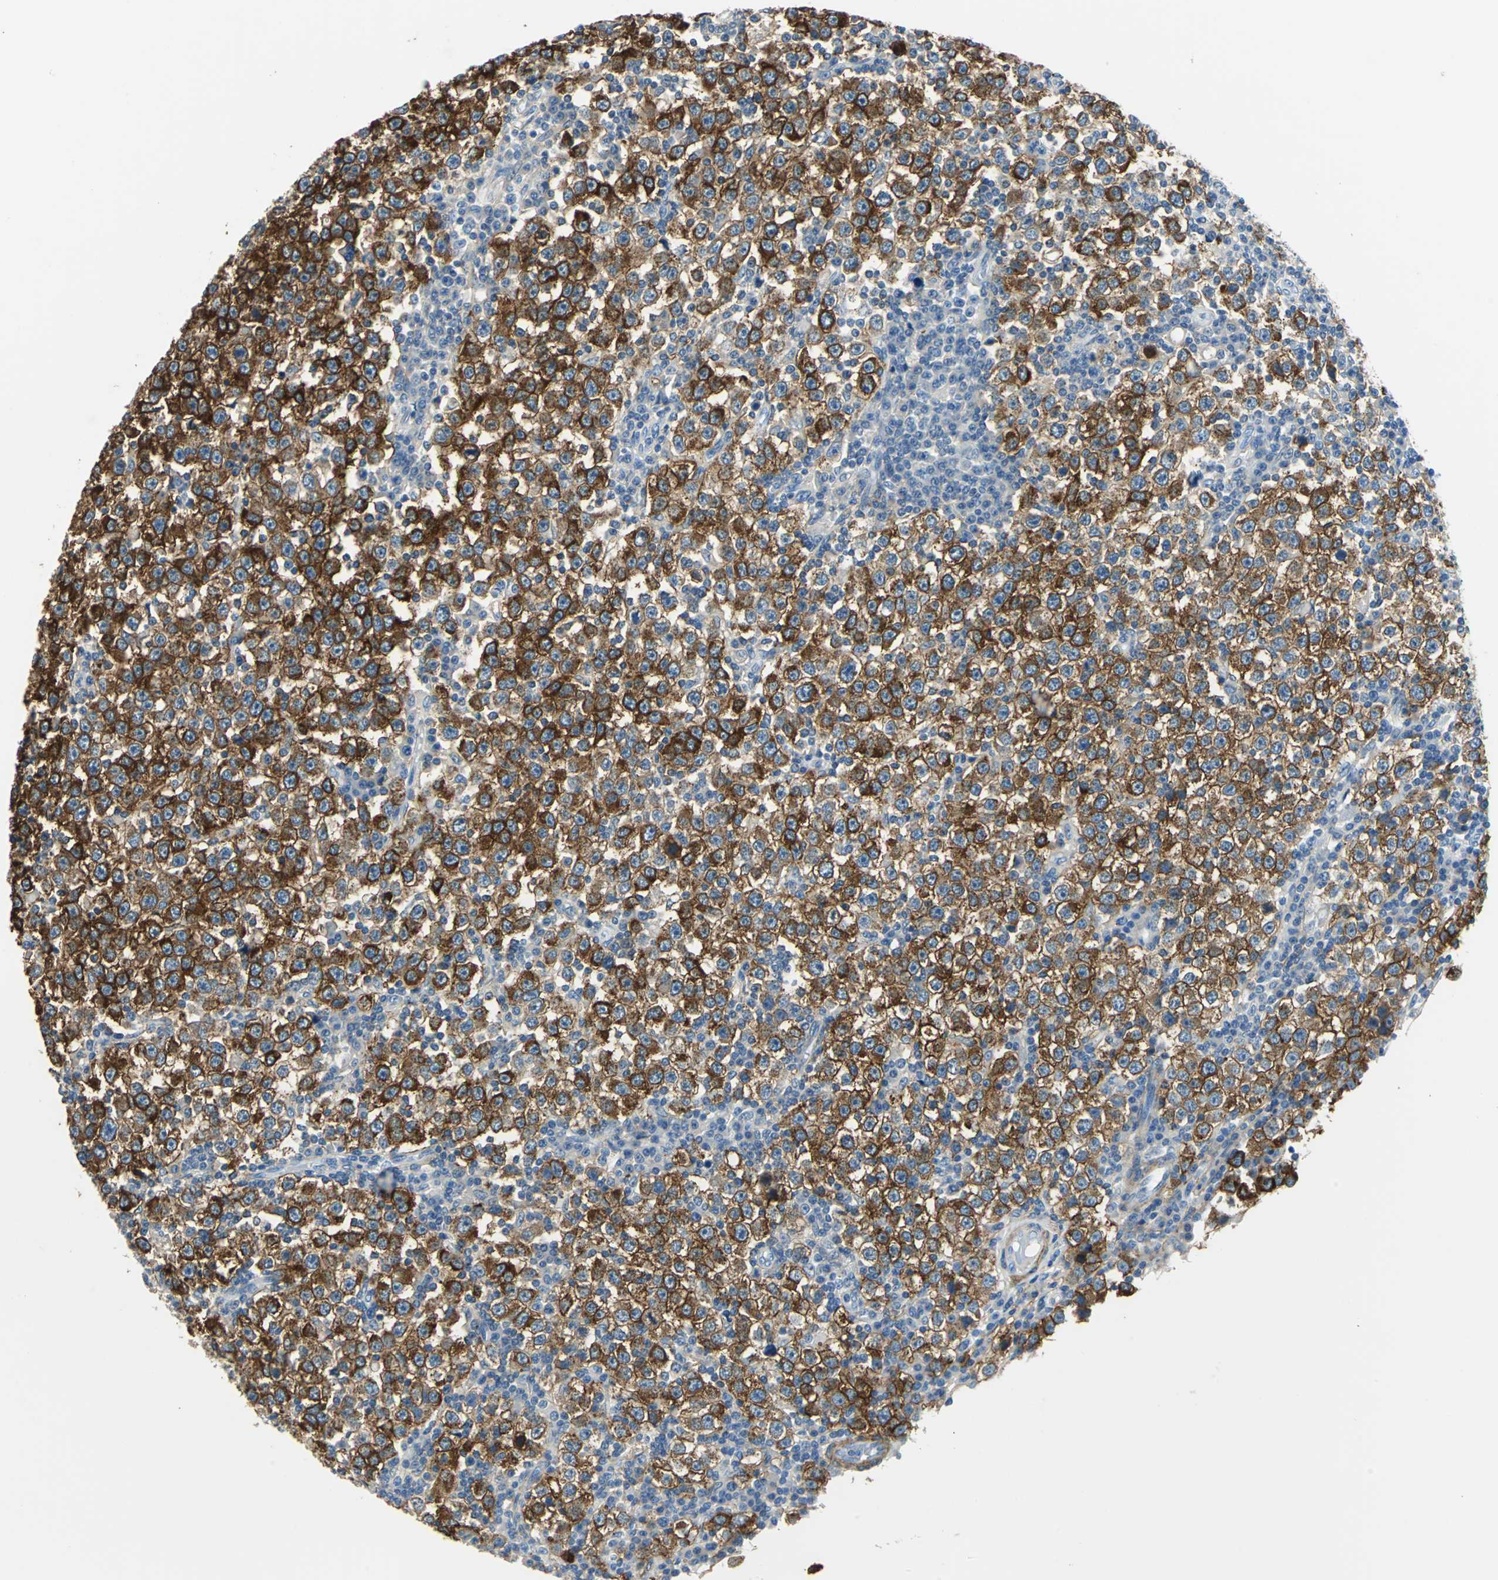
{"staining": {"intensity": "strong", "quantity": ">75%", "location": "cytoplasmic/membranous"}, "tissue": "testis cancer", "cell_type": "Tumor cells", "image_type": "cancer", "snomed": [{"axis": "morphology", "description": "Seminoma, NOS"}, {"axis": "topography", "description": "Testis"}], "caption": "Human seminoma (testis) stained with a protein marker demonstrates strong staining in tumor cells.", "gene": "AKAP12", "patient": {"sex": "male", "age": 65}}